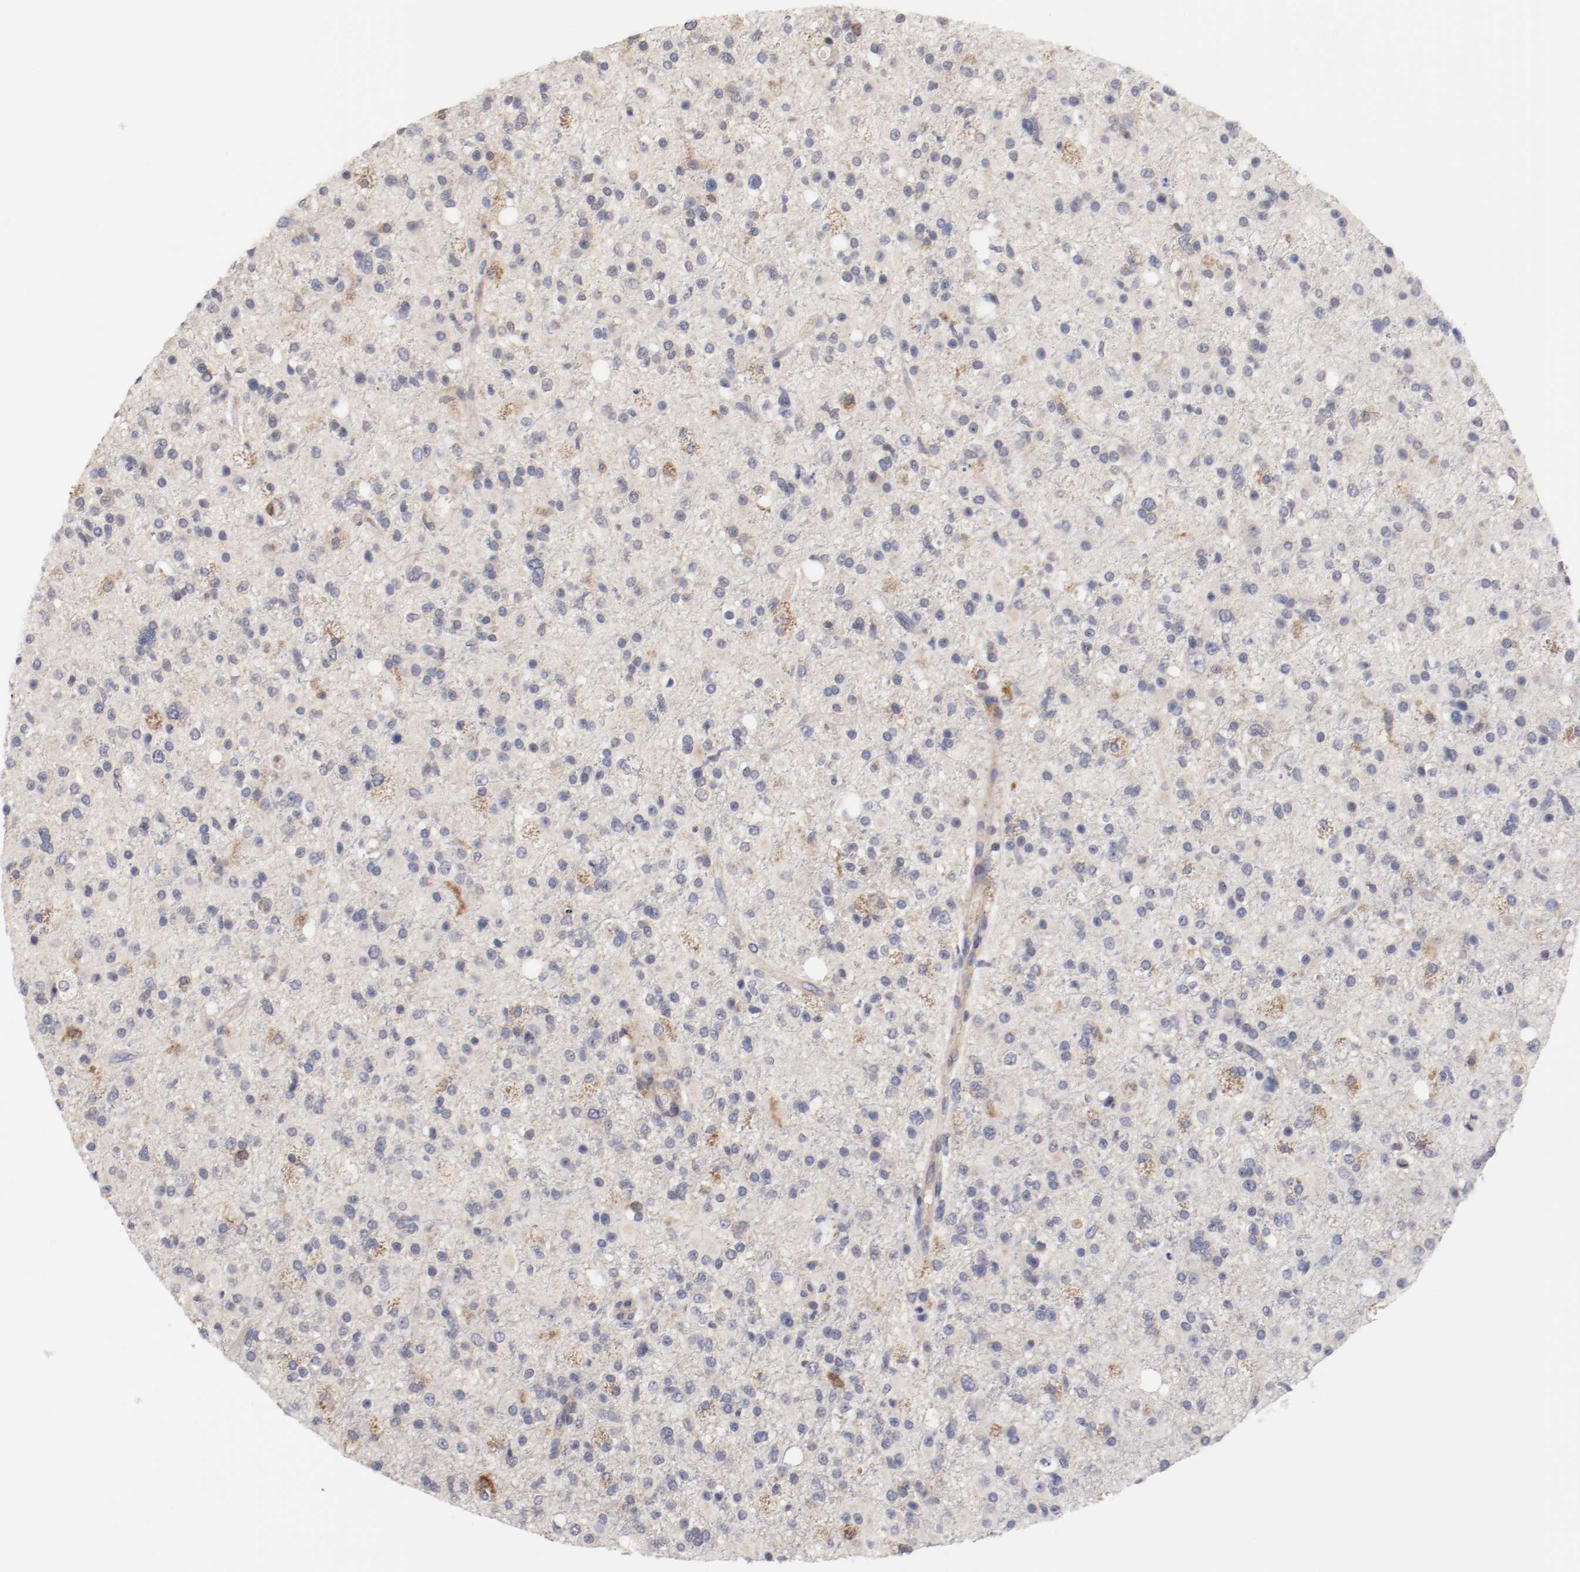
{"staining": {"intensity": "weak", "quantity": "<25%", "location": "cytoplasmic/membranous"}, "tissue": "glioma", "cell_type": "Tumor cells", "image_type": "cancer", "snomed": [{"axis": "morphology", "description": "Glioma, malignant, High grade"}, {"axis": "topography", "description": "Brain"}], "caption": "A histopathology image of human malignant glioma (high-grade) is negative for staining in tumor cells.", "gene": "CBL", "patient": {"sex": "male", "age": 33}}